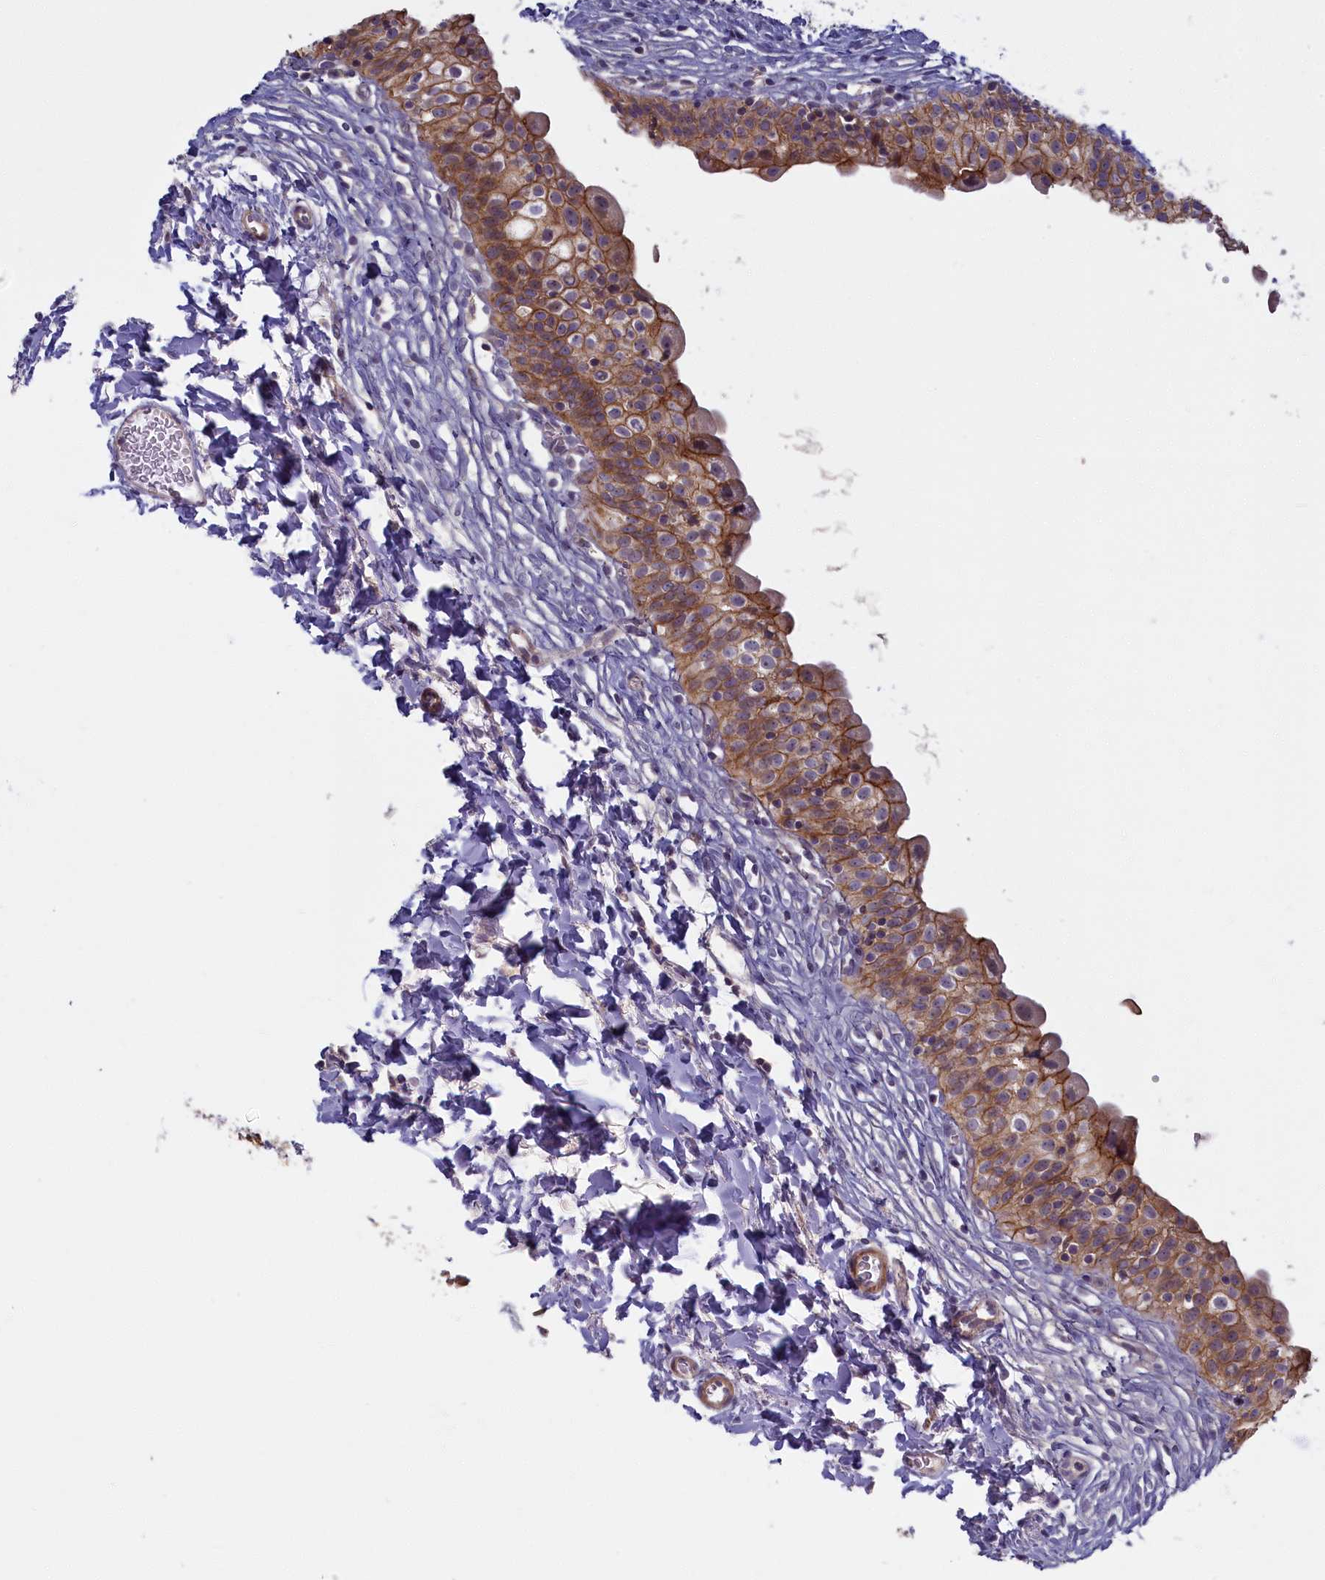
{"staining": {"intensity": "moderate", "quantity": ">75%", "location": "cytoplasmic/membranous"}, "tissue": "urinary bladder", "cell_type": "Urothelial cells", "image_type": "normal", "snomed": [{"axis": "morphology", "description": "Normal tissue, NOS"}, {"axis": "topography", "description": "Urinary bladder"}], "caption": "This histopathology image exhibits immunohistochemistry staining of normal urinary bladder, with medium moderate cytoplasmic/membranous staining in approximately >75% of urothelial cells.", "gene": "TRPM4", "patient": {"sex": "male", "age": 55}}